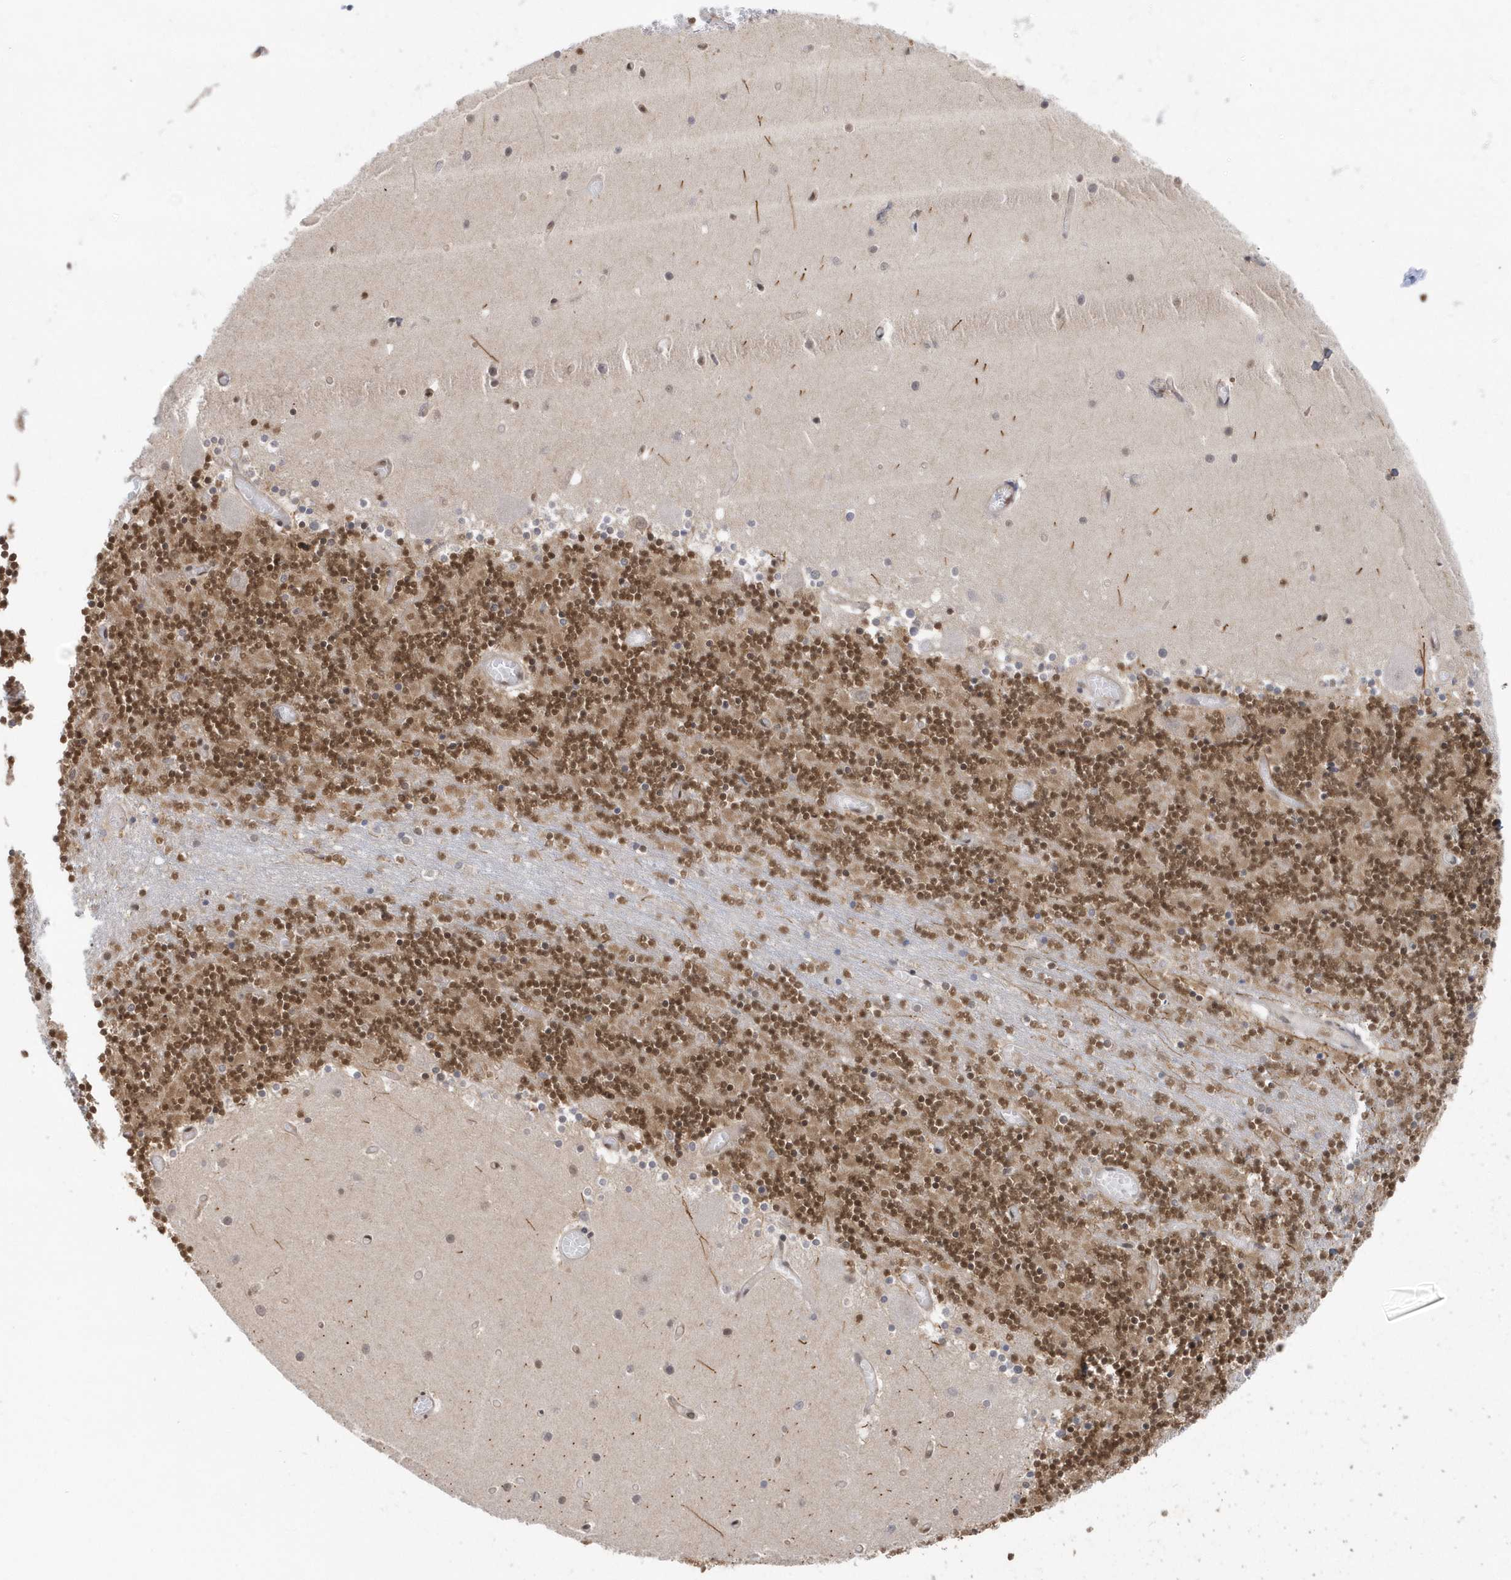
{"staining": {"intensity": "moderate", "quantity": ">75%", "location": "nuclear"}, "tissue": "cerebellum", "cell_type": "Cells in granular layer", "image_type": "normal", "snomed": [{"axis": "morphology", "description": "Normal tissue, NOS"}, {"axis": "topography", "description": "Cerebellum"}], "caption": "Immunohistochemistry photomicrograph of benign human cerebellum stained for a protein (brown), which exhibits medium levels of moderate nuclear expression in approximately >75% of cells in granular layer.", "gene": "SEPHS1", "patient": {"sex": "female", "age": 28}}